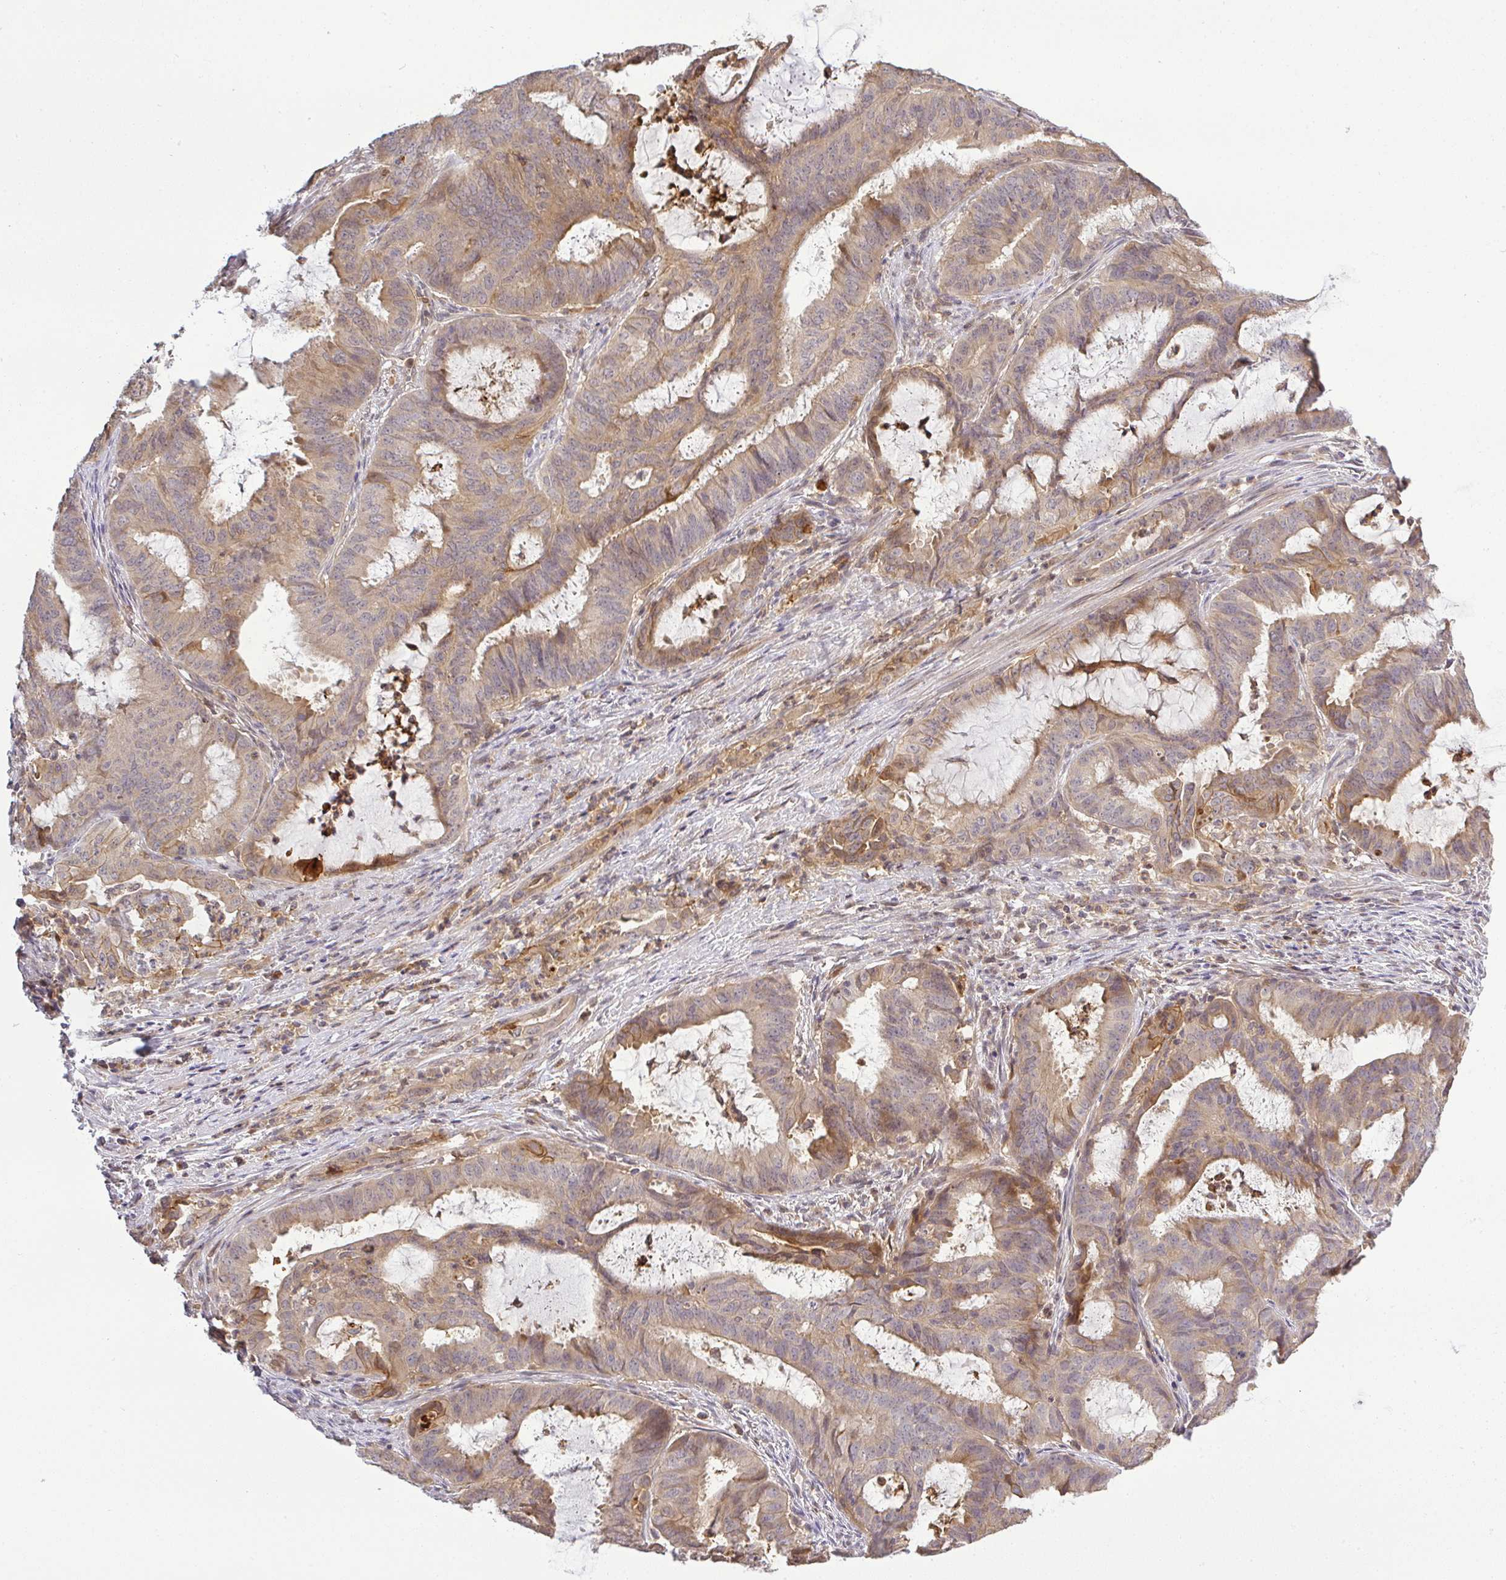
{"staining": {"intensity": "weak", "quantity": ">75%", "location": "cytoplasmic/membranous"}, "tissue": "endometrial cancer", "cell_type": "Tumor cells", "image_type": "cancer", "snomed": [{"axis": "morphology", "description": "Adenocarcinoma, NOS"}, {"axis": "topography", "description": "Endometrium"}], "caption": "Immunohistochemistry (DAB) staining of human endometrial cancer (adenocarcinoma) exhibits weak cytoplasmic/membranous protein staining in approximately >75% of tumor cells. (DAB (3,3'-diaminobenzidine) IHC, brown staining for protein, blue staining for nuclei).", "gene": "FAM153A", "patient": {"sex": "female", "age": 51}}